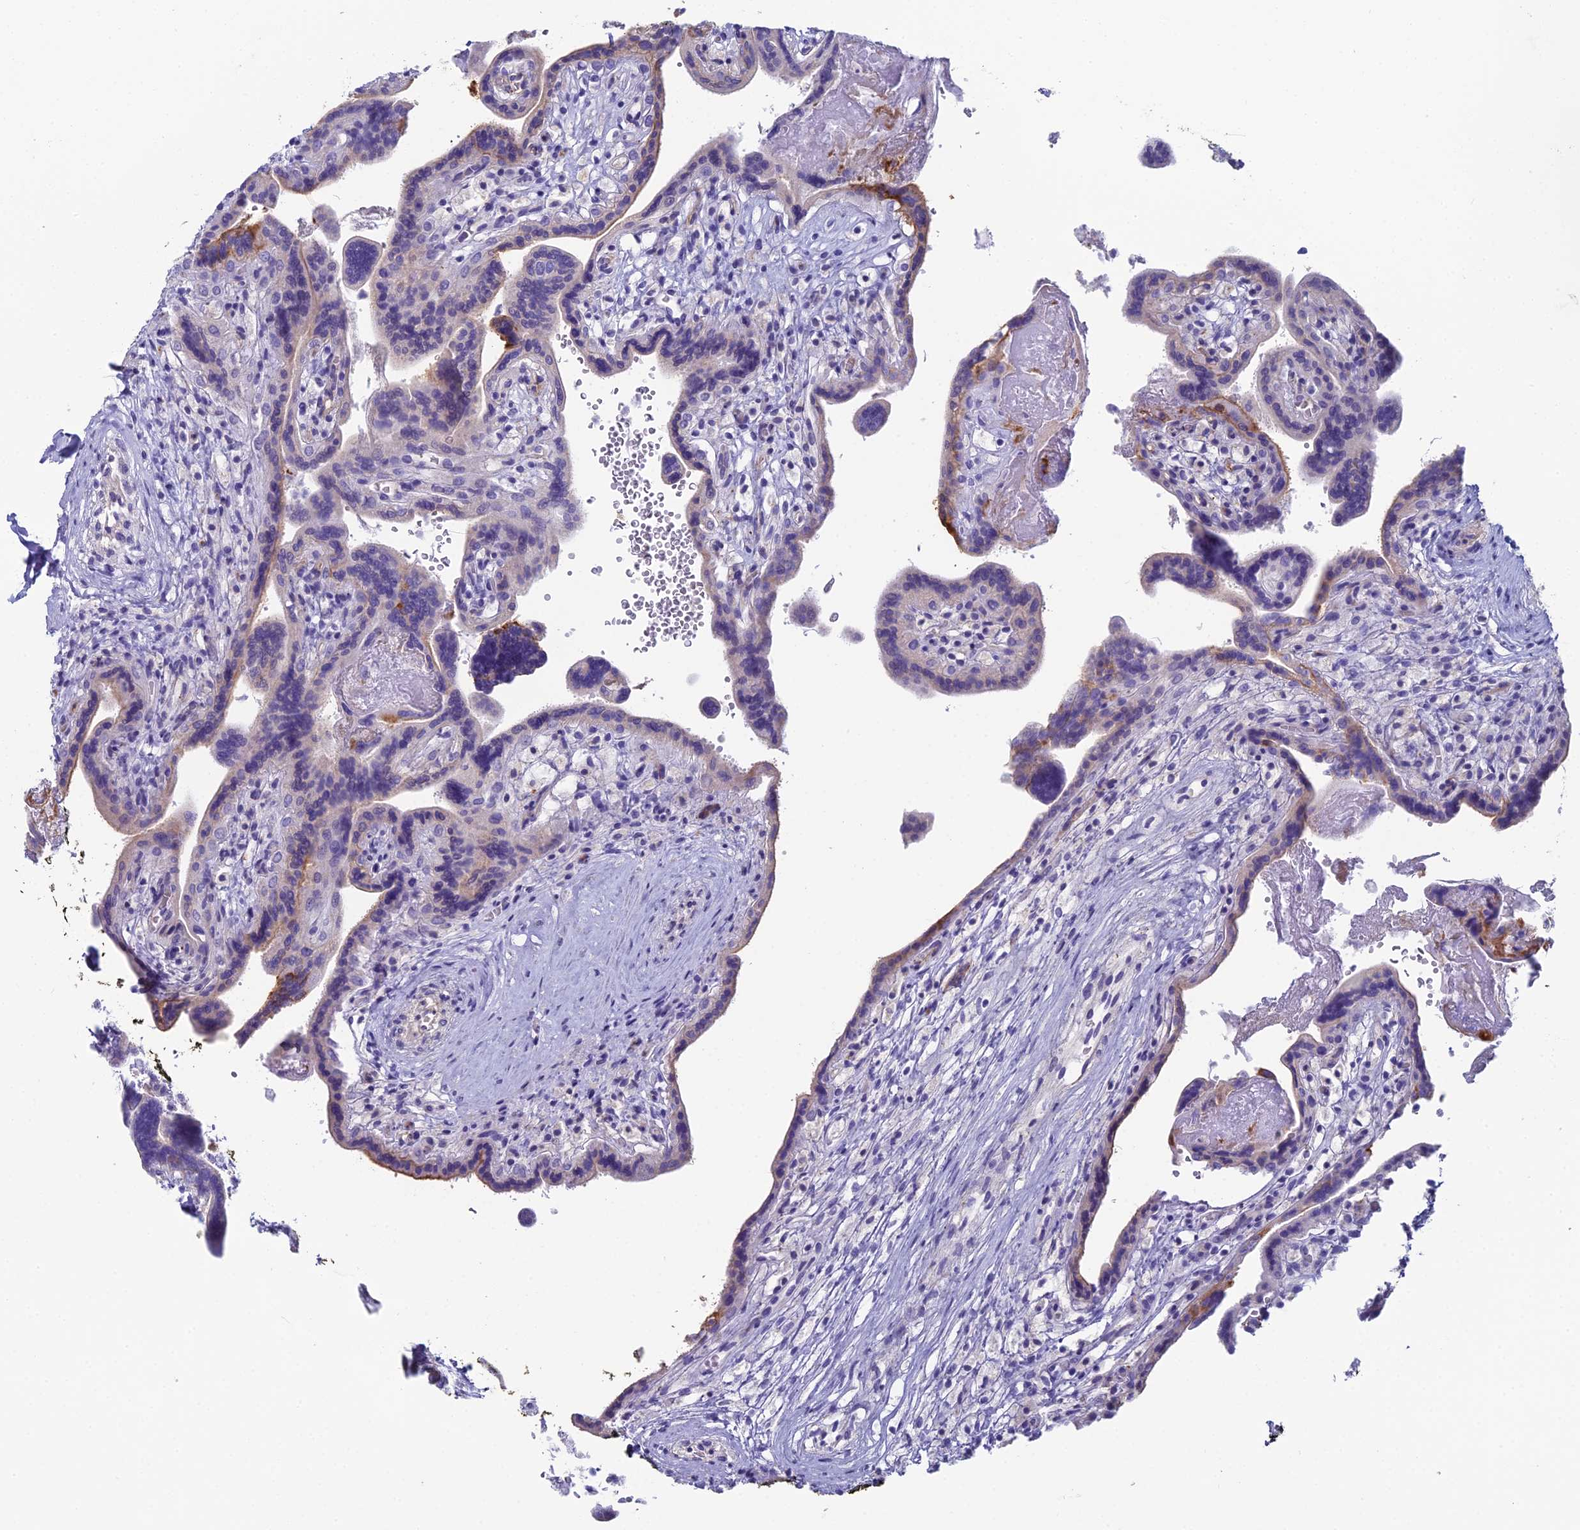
{"staining": {"intensity": "moderate", "quantity": "<25%", "location": "cytoplasmic/membranous"}, "tissue": "placenta", "cell_type": "Trophoblastic cells", "image_type": "normal", "snomed": [{"axis": "morphology", "description": "Normal tissue, NOS"}, {"axis": "topography", "description": "Placenta"}], "caption": "This micrograph reveals IHC staining of benign placenta, with low moderate cytoplasmic/membranous positivity in approximately <25% of trophoblastic cells.", "gene": "ACE", "patient": {"sex": "female", "age": 37}}